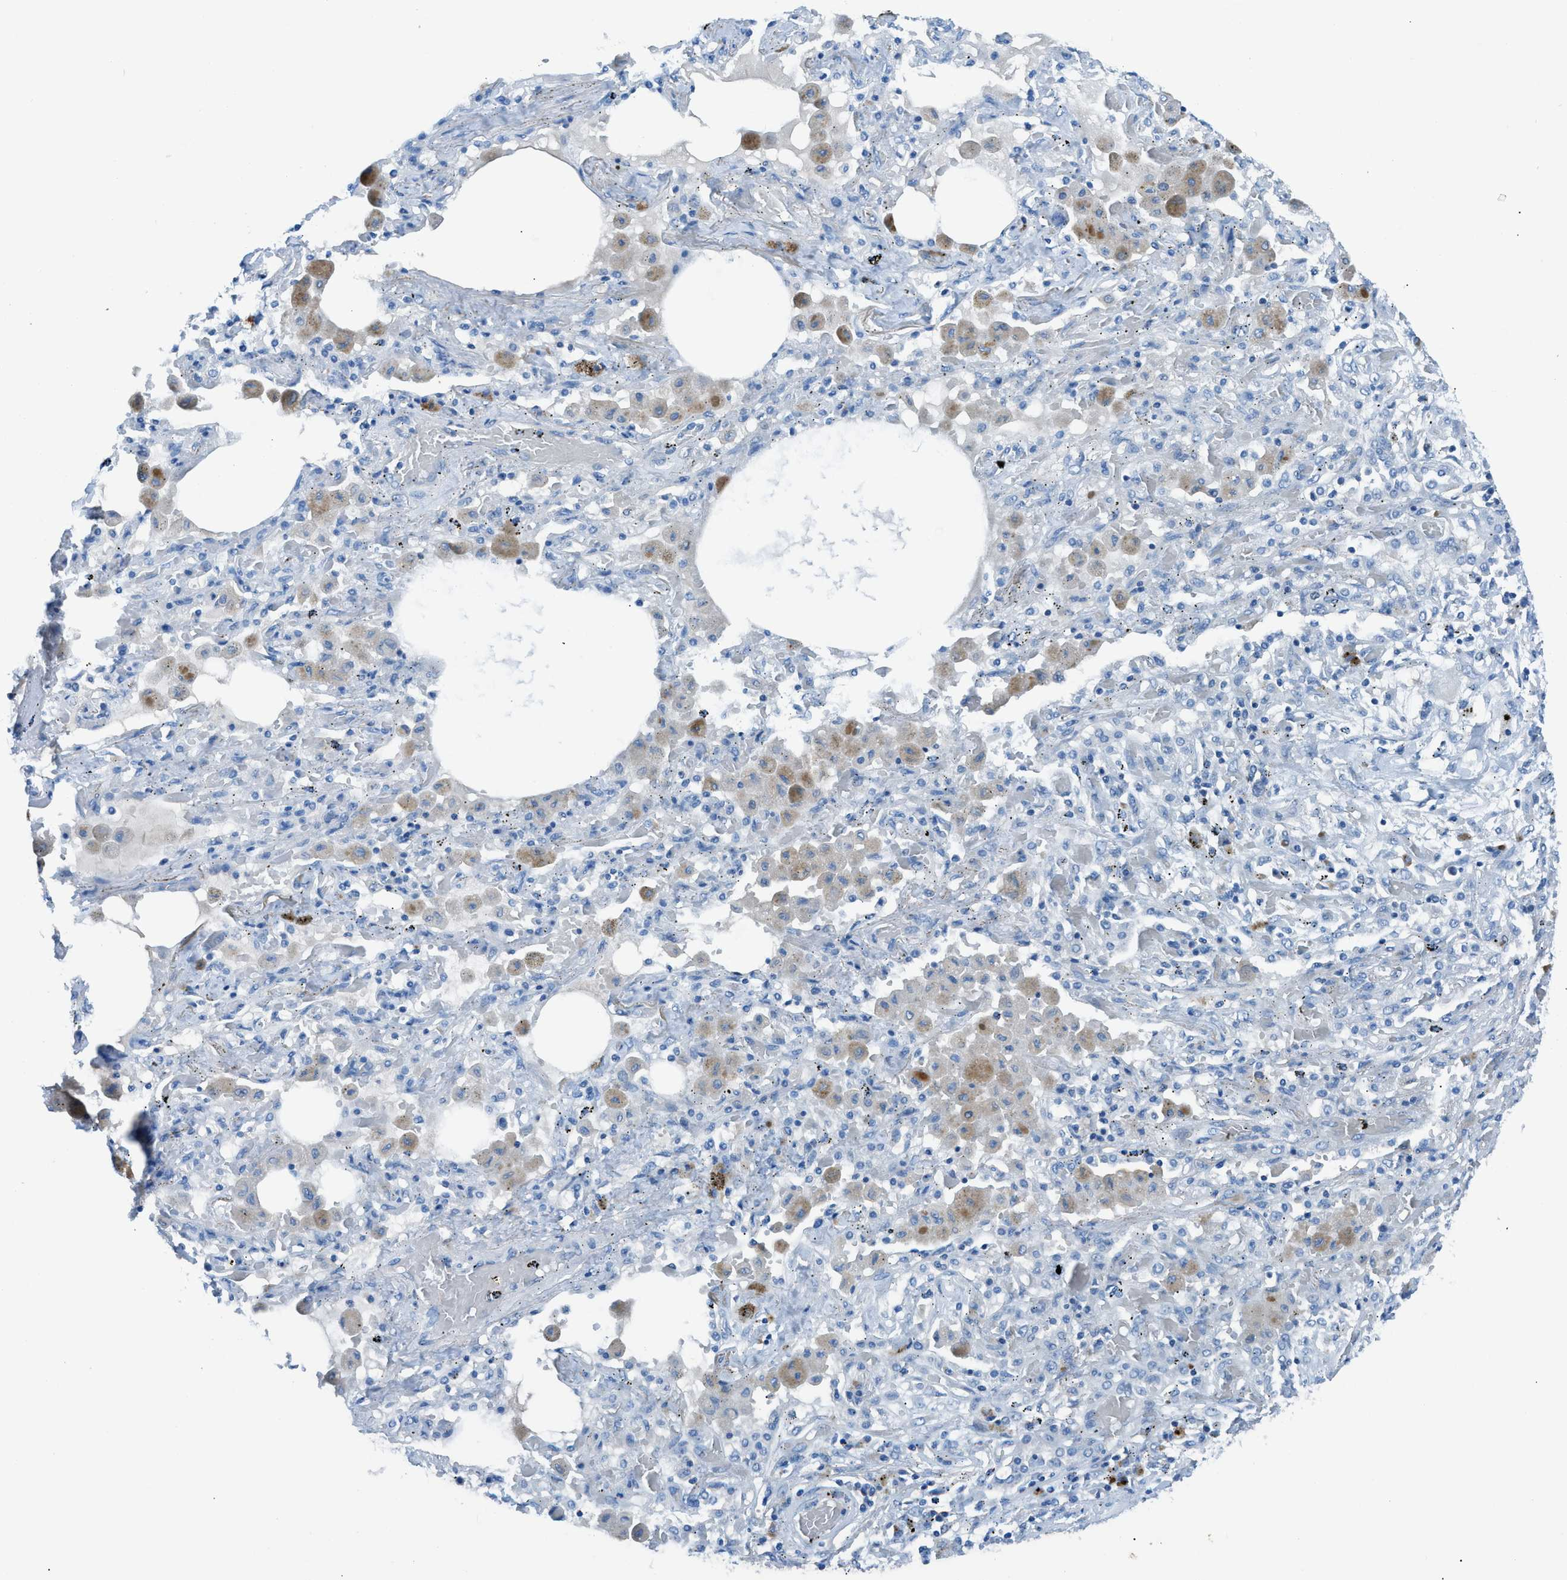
{"staining": {"intensity": "negative", "quantity": "none", "location": "none"}, "tissue": "lung cancer", "cell_type": "Tumor cells", "image_type": "cancer", "snomed": [{"axis": "morphology", "description": "Squamous cell carcinoma, NOS"}, {"axis": "topography", "description": "Lung"}], "caption": "There is no significant staining in tumor cells of lung cancer.", "gene": "C5AR2", "patient": {"sex": "female", "age": 47}}